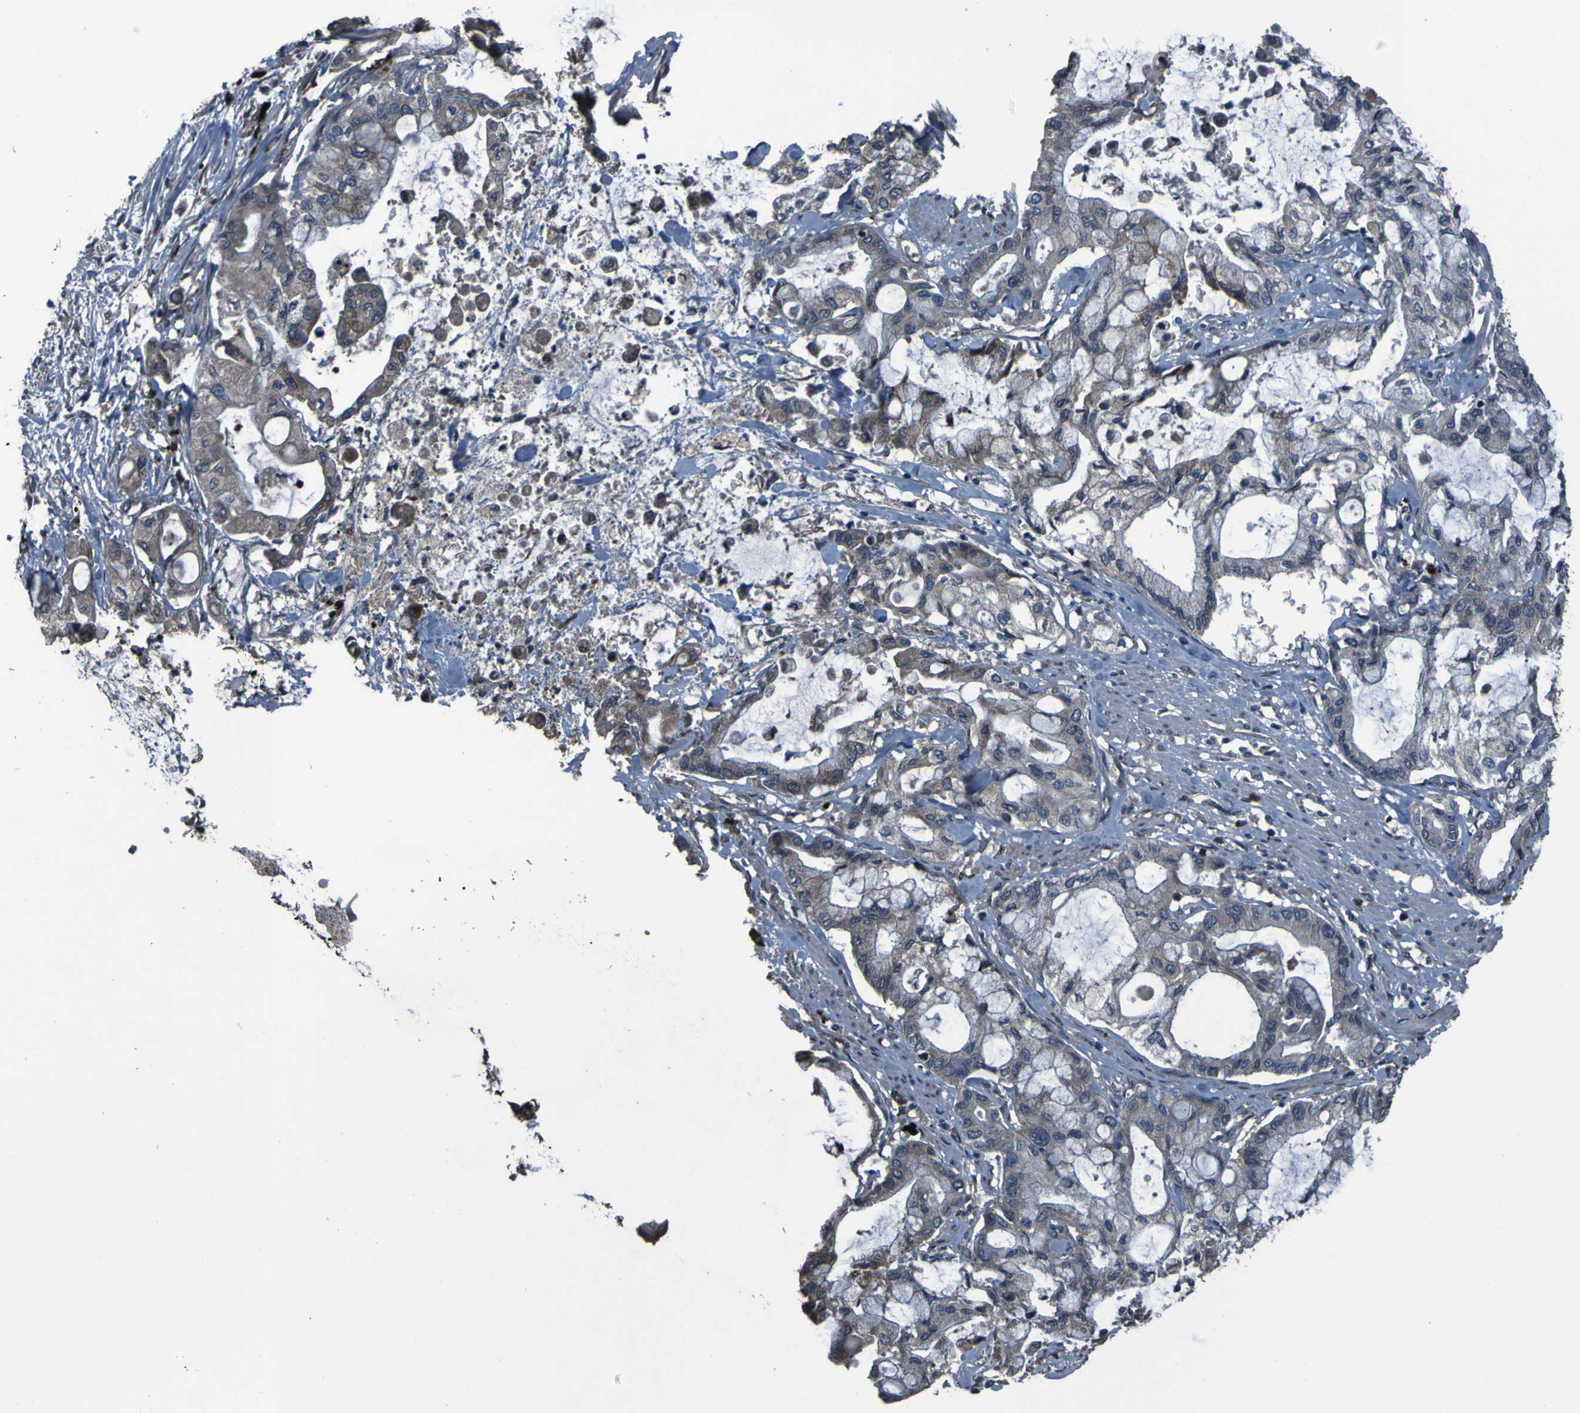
{"staining": {"intensity": "weak", "quantity": ">75%", "location": "cytoplasmic/membranous"}, "tissue": "pancreatic cancer", "cell_type": "Tumor cells", "image_type": "cancer", "snomed": [{"axis": "morphology", "description": "Adenocarcinoma, NOS"}, {"axis": "morphology", "description": "Adenocarcinoma, metastatic, NOS"}, {"axis": "topography", "description": "Lymph node"}, {"axis": "topography", "description": "Pancreas"}, {"axis": "topography", "description": "Duodenum"}], "caption": "A low amount of weak cytoplasmic/membranous expression is present in about >75% of tumor cells in pancreatic cancer (adenocarcinoma) tissue. Using DAB (3,3'-diaminobenzidine) (brown) and hematoxylin (blue) stains, captured at high magnification using brightfield microscopy.", "gene": "OSTM1", "patient": {"sex": "female", "age": 64}}